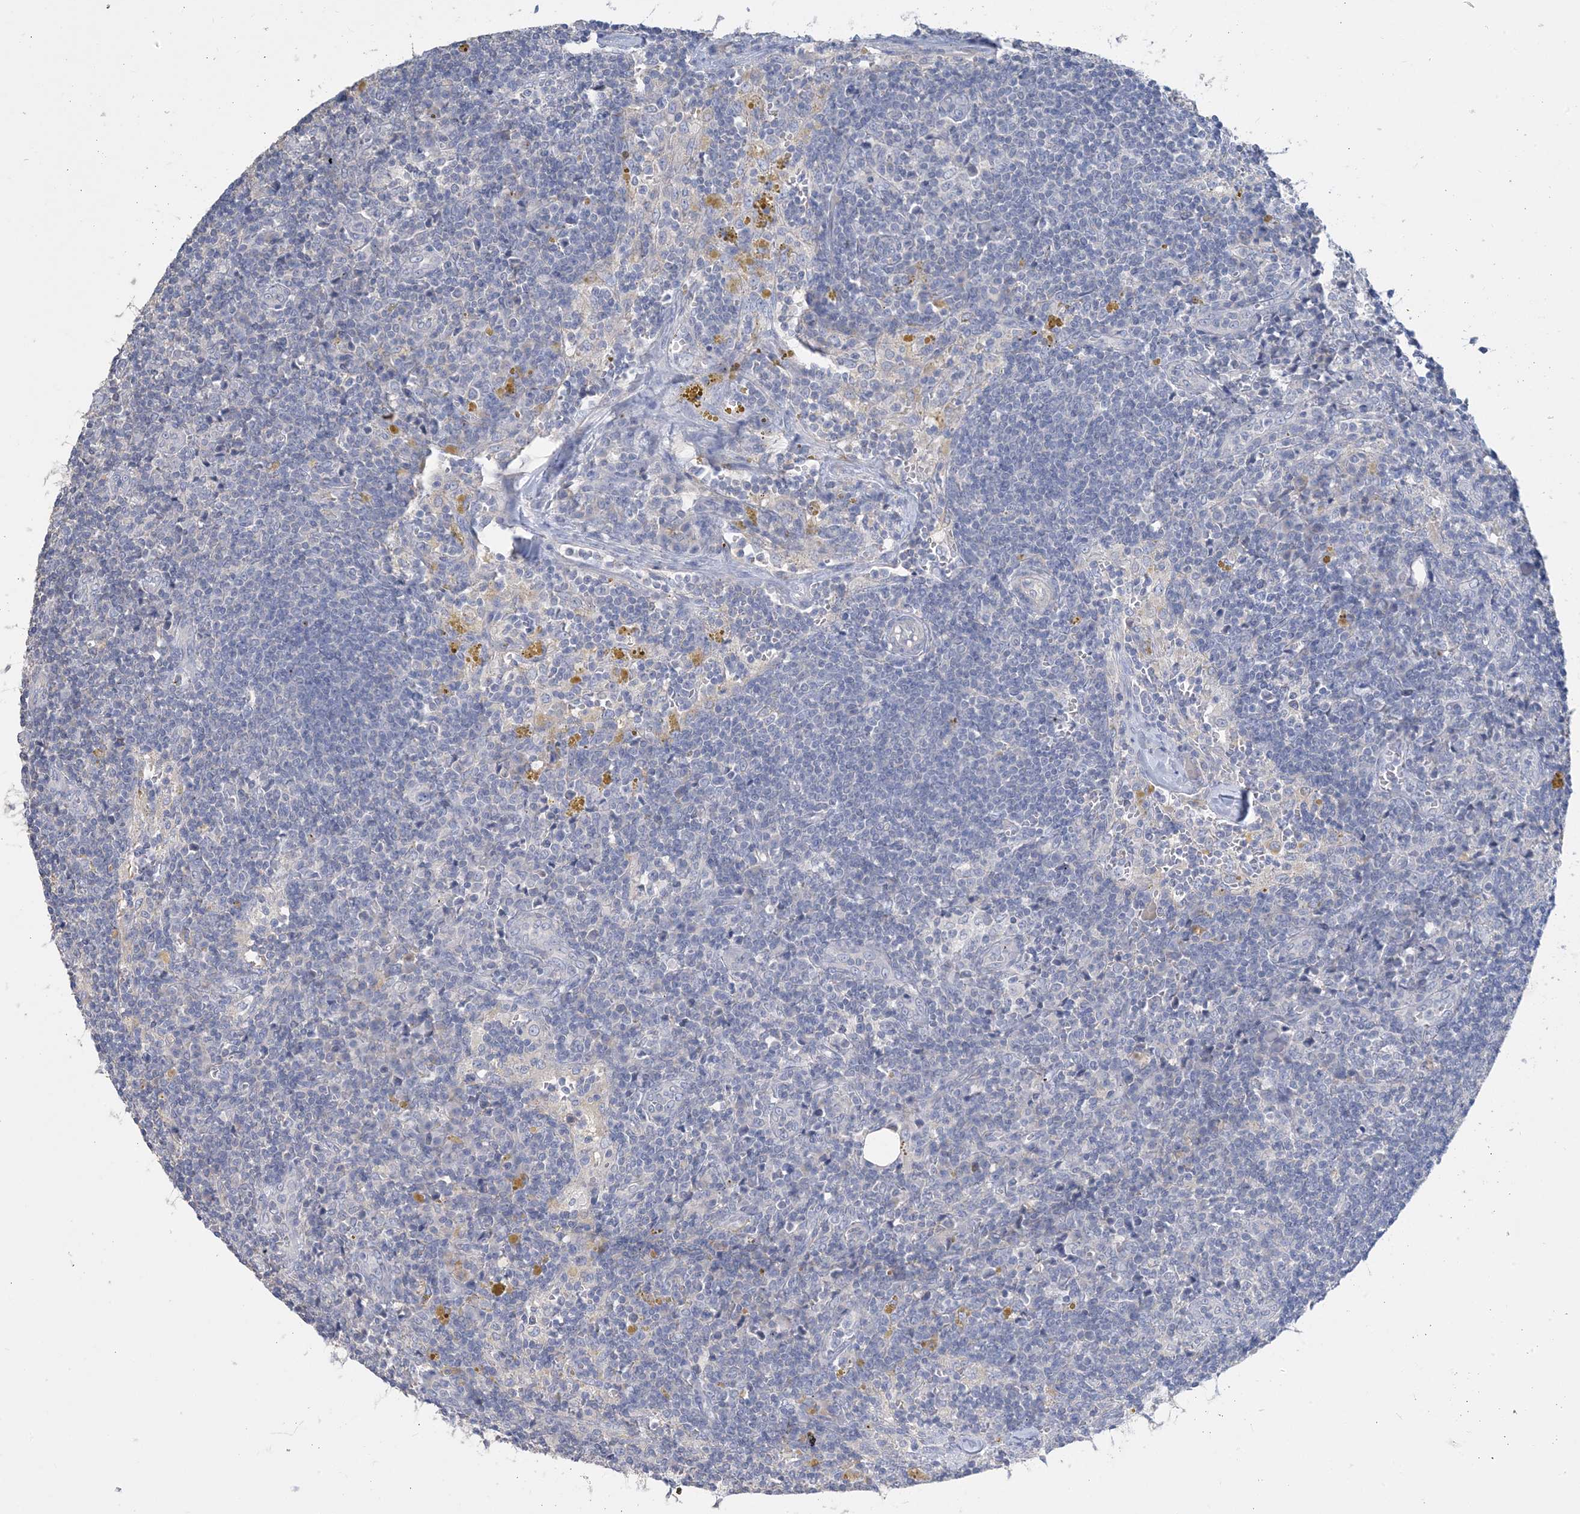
{"staining": {"intensity": "negative", "quantity": "none", "location": "none"}, "tissue": "lymph node", "cell_type": "Germinal center cells", "image_type": "normal", "snomed": [{"axis": "morphology", "description": "Normal tissue, NOS"}, {"axis": "morphology", "description": "Squamous cell carcinoma, metastatic, NOS"}, {"axis": "topography", "description": "Lymph node"}], "caption": "Germinal center cells are negative for brown protein staining in normal lymph node. (DAB (3,3'-diaminobenzidine) immunohistochemistry with hematoxylin counter stain).", "gene": "KPRP", "patient": {"sex": "male", "age": 73}}